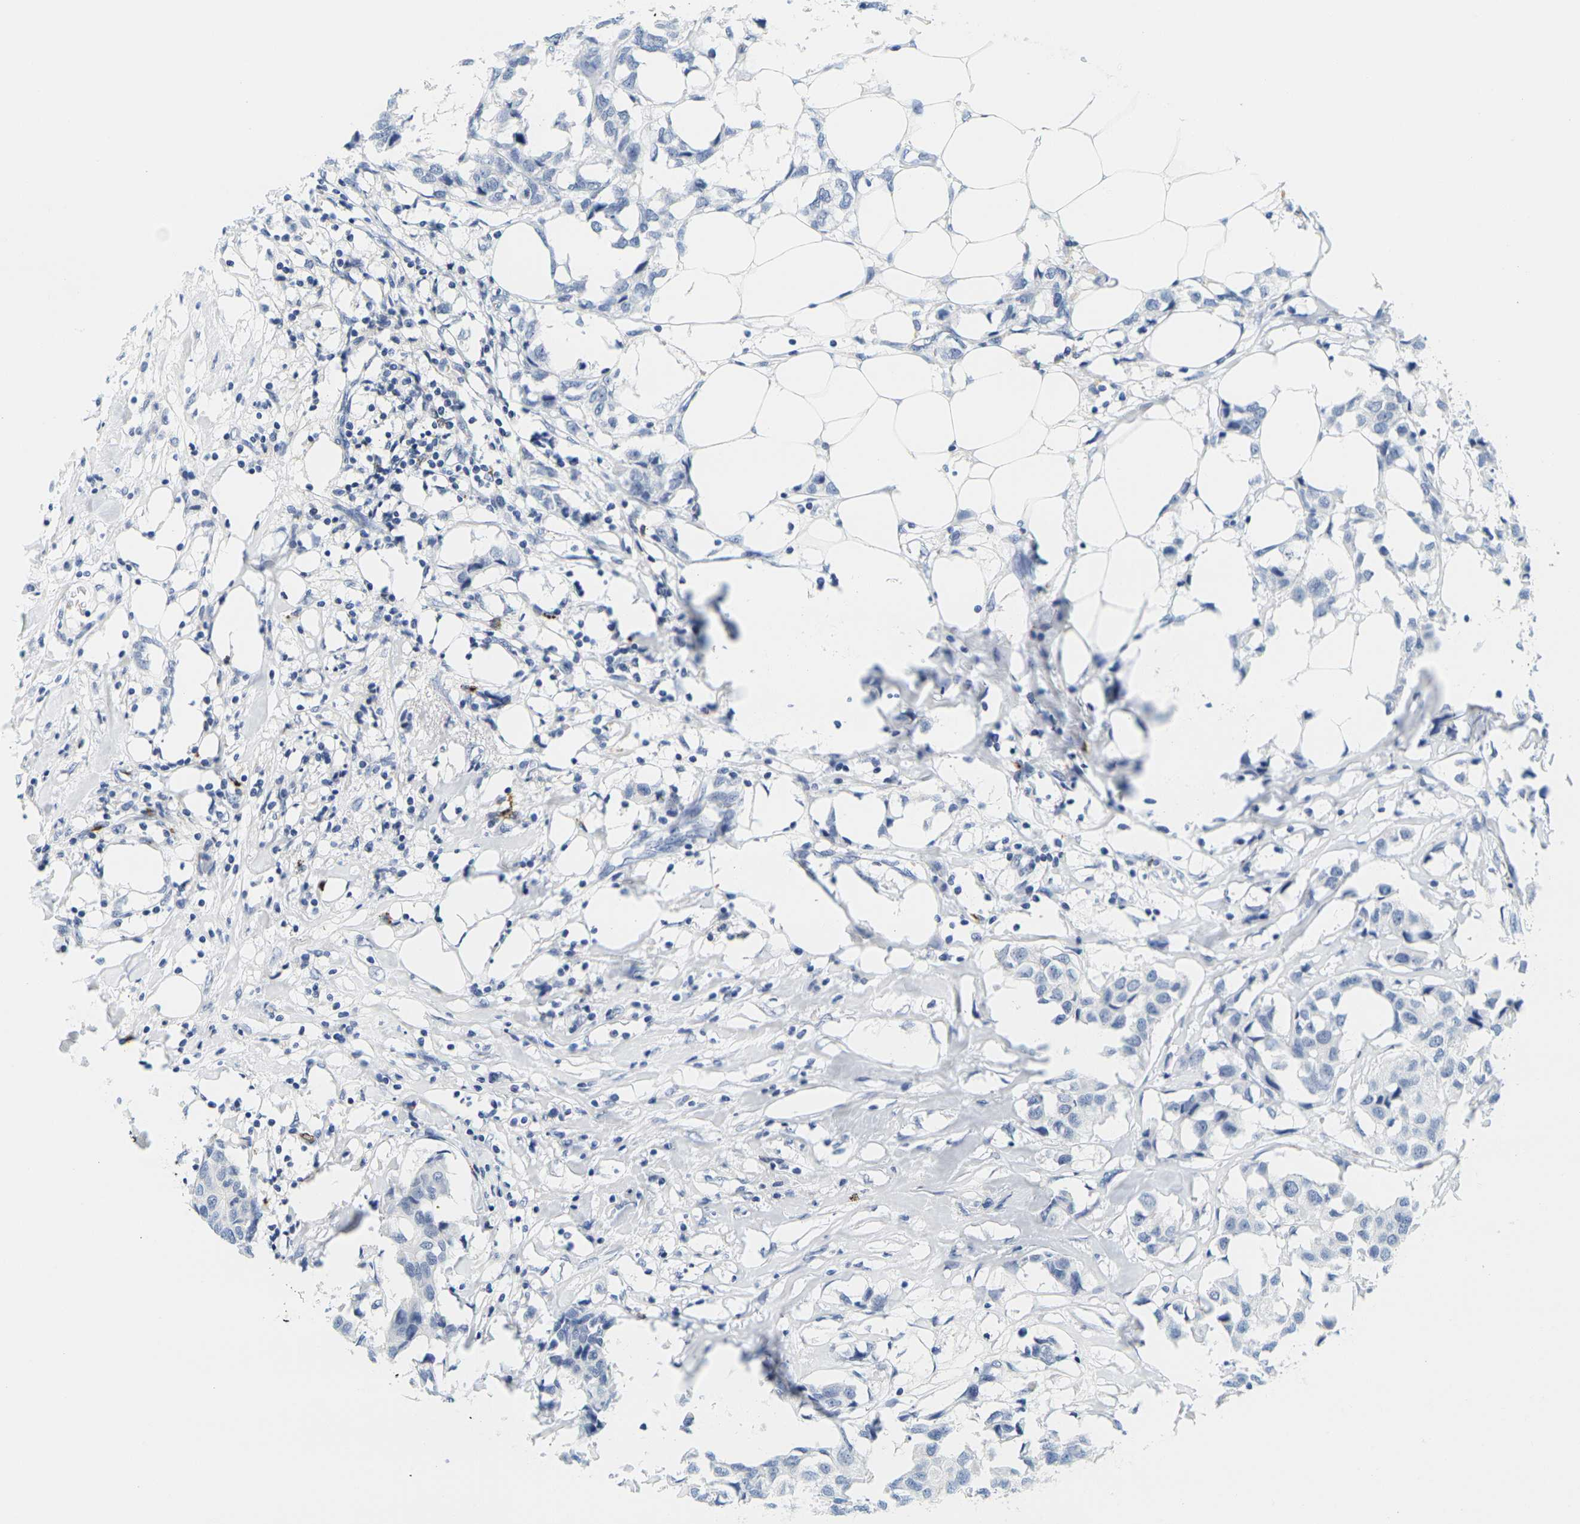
{"staining": {"intensity": "negative", "quantity": "none", "location": "none"}, "tissue": "breast cancer", "cell_type": "Tumor cells", "image_type": "cancer", "snomed": [{"axis": "morphology", "description": "Duct carcinoma"}, {"axis": "topography", "description": "Breast"}], "caption": "A photomicrograph of human breast invasive ductal carcinoma is negative for staining in tumor cells.", "gene": "HLA-DOB", "patient": {"sex": "female", "age": 80}}